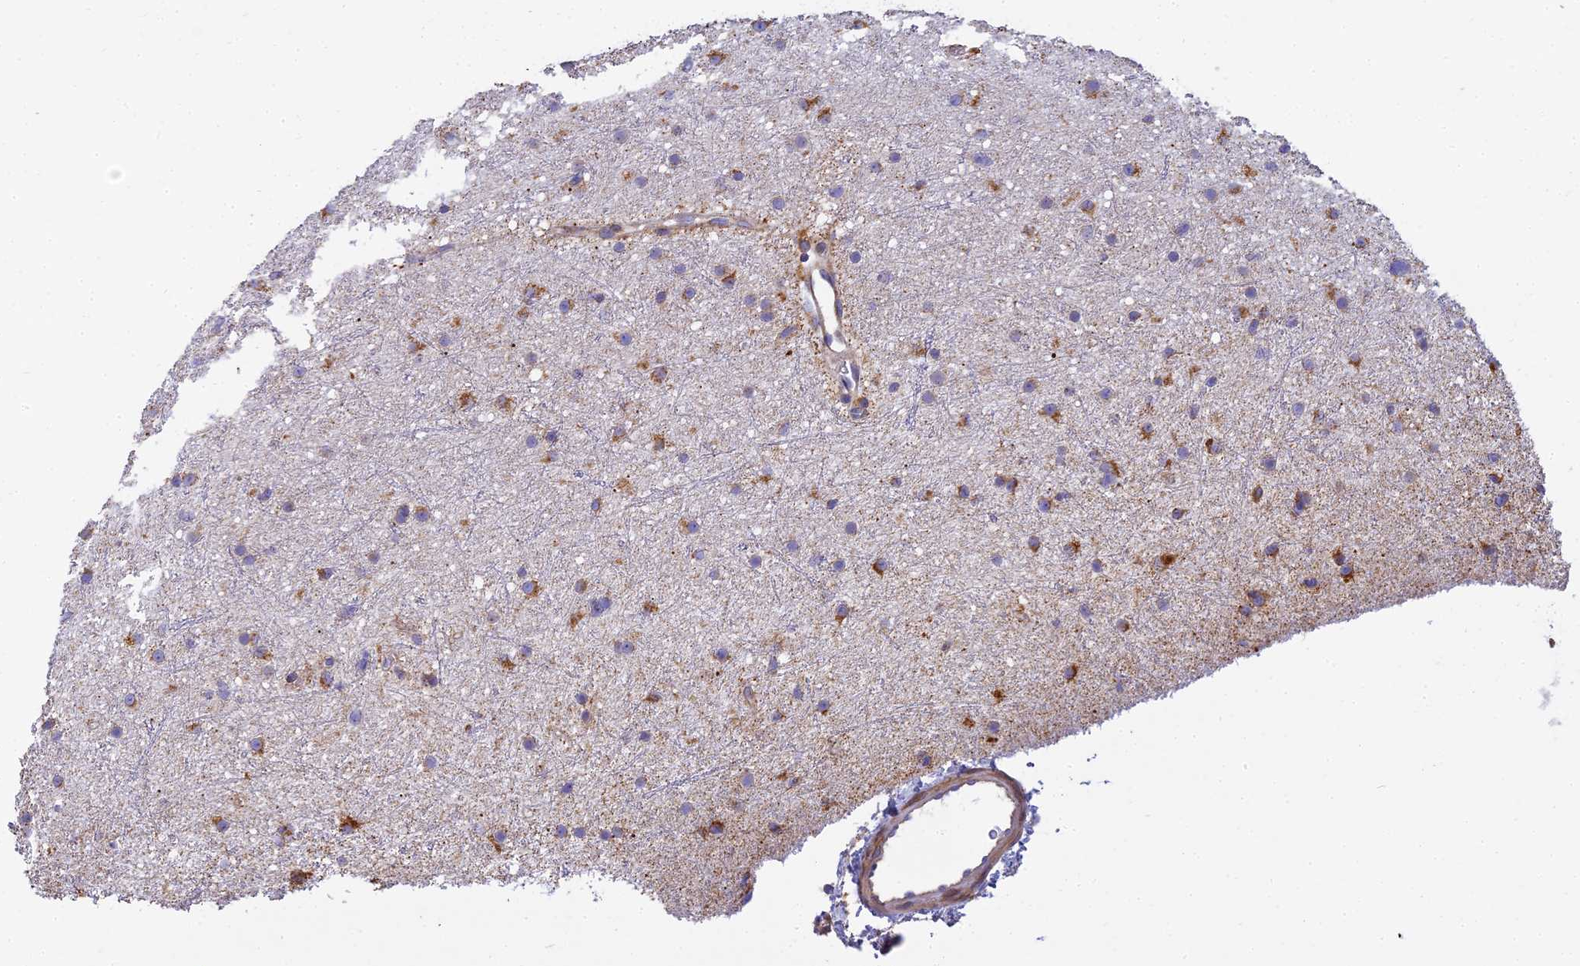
{"staining": {"intensity": "moderate", "quantity": "25%-75%", "location": "cytoplasmic/membranous"}, "tissue": "glioma", "cell_type": "Tumor cells", "image_type": "cancer", "snomed": [{"axis": "morphology", "description": "Glioma, malignant, Low grade"}, {"axis": "topography", "description": "Cerebral cortex"}], "caption": "Immunohistochemistry (DAB (3,3'-diaminobenzidine)) staining of human glioma reveals moderate cytoplasmic/membranous protein positivity in about 25%-75% of tumor cells.", "gene": "CLCN7", "patient": {"sex": "female", "age": 39}}